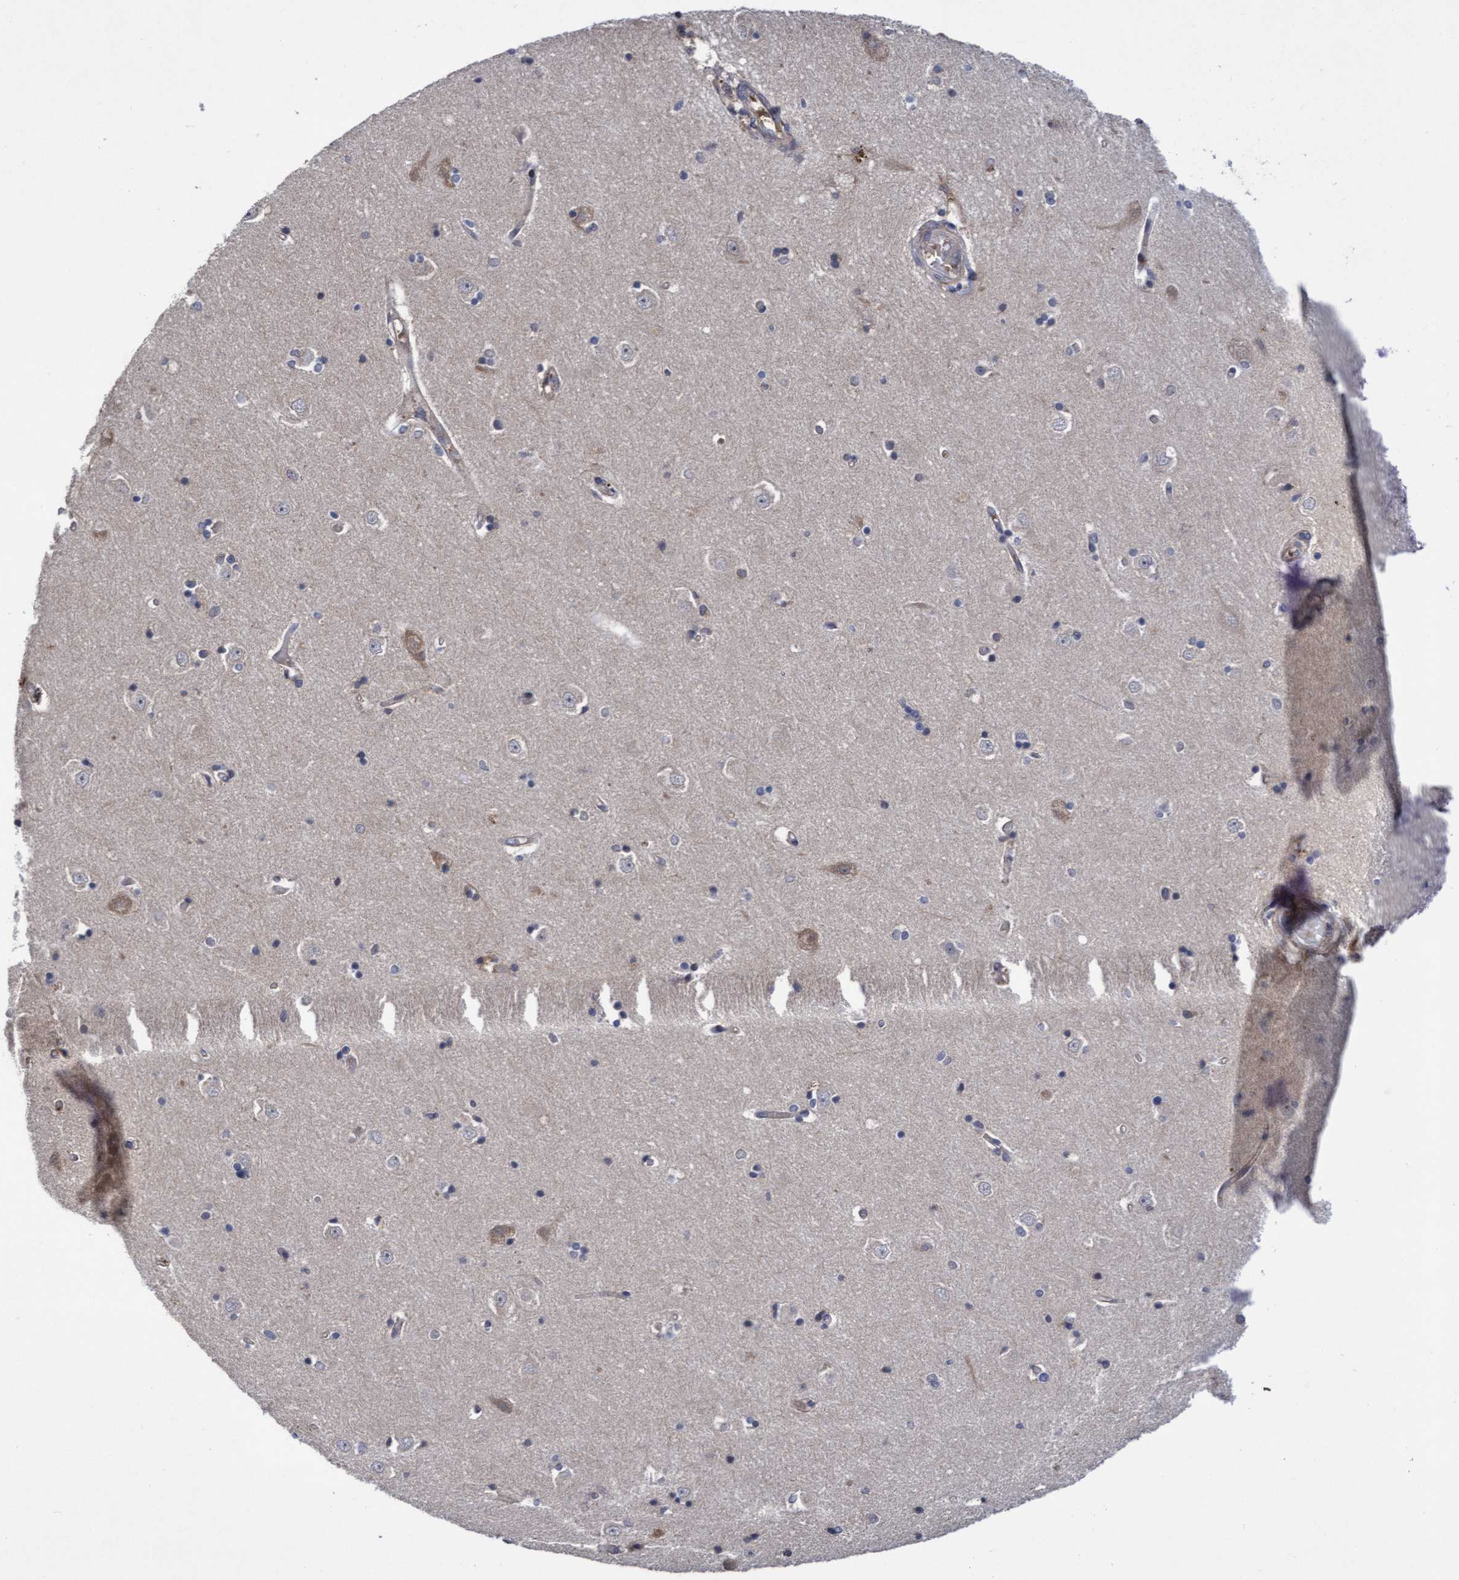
{"staining": {"intensity": "negative", "quantity": "none", "location": "none"}, "tissue": "hippocampus", "cell_type": "Glial cells", "image_type": "normal", "snomed": [{"axis": "morphology", "description": "Normal tissue, NOS"}, {"axis": "topography", "description": "Hippocampus"}], "caption": "Glial cells show no significant expression in benign hippocampus. The staining is performed using DAB brown chromogen with nuclei counter-stained in using hematoxylin.", "gene": "COBL", "patient": {"sex": "male", "age": 45}}